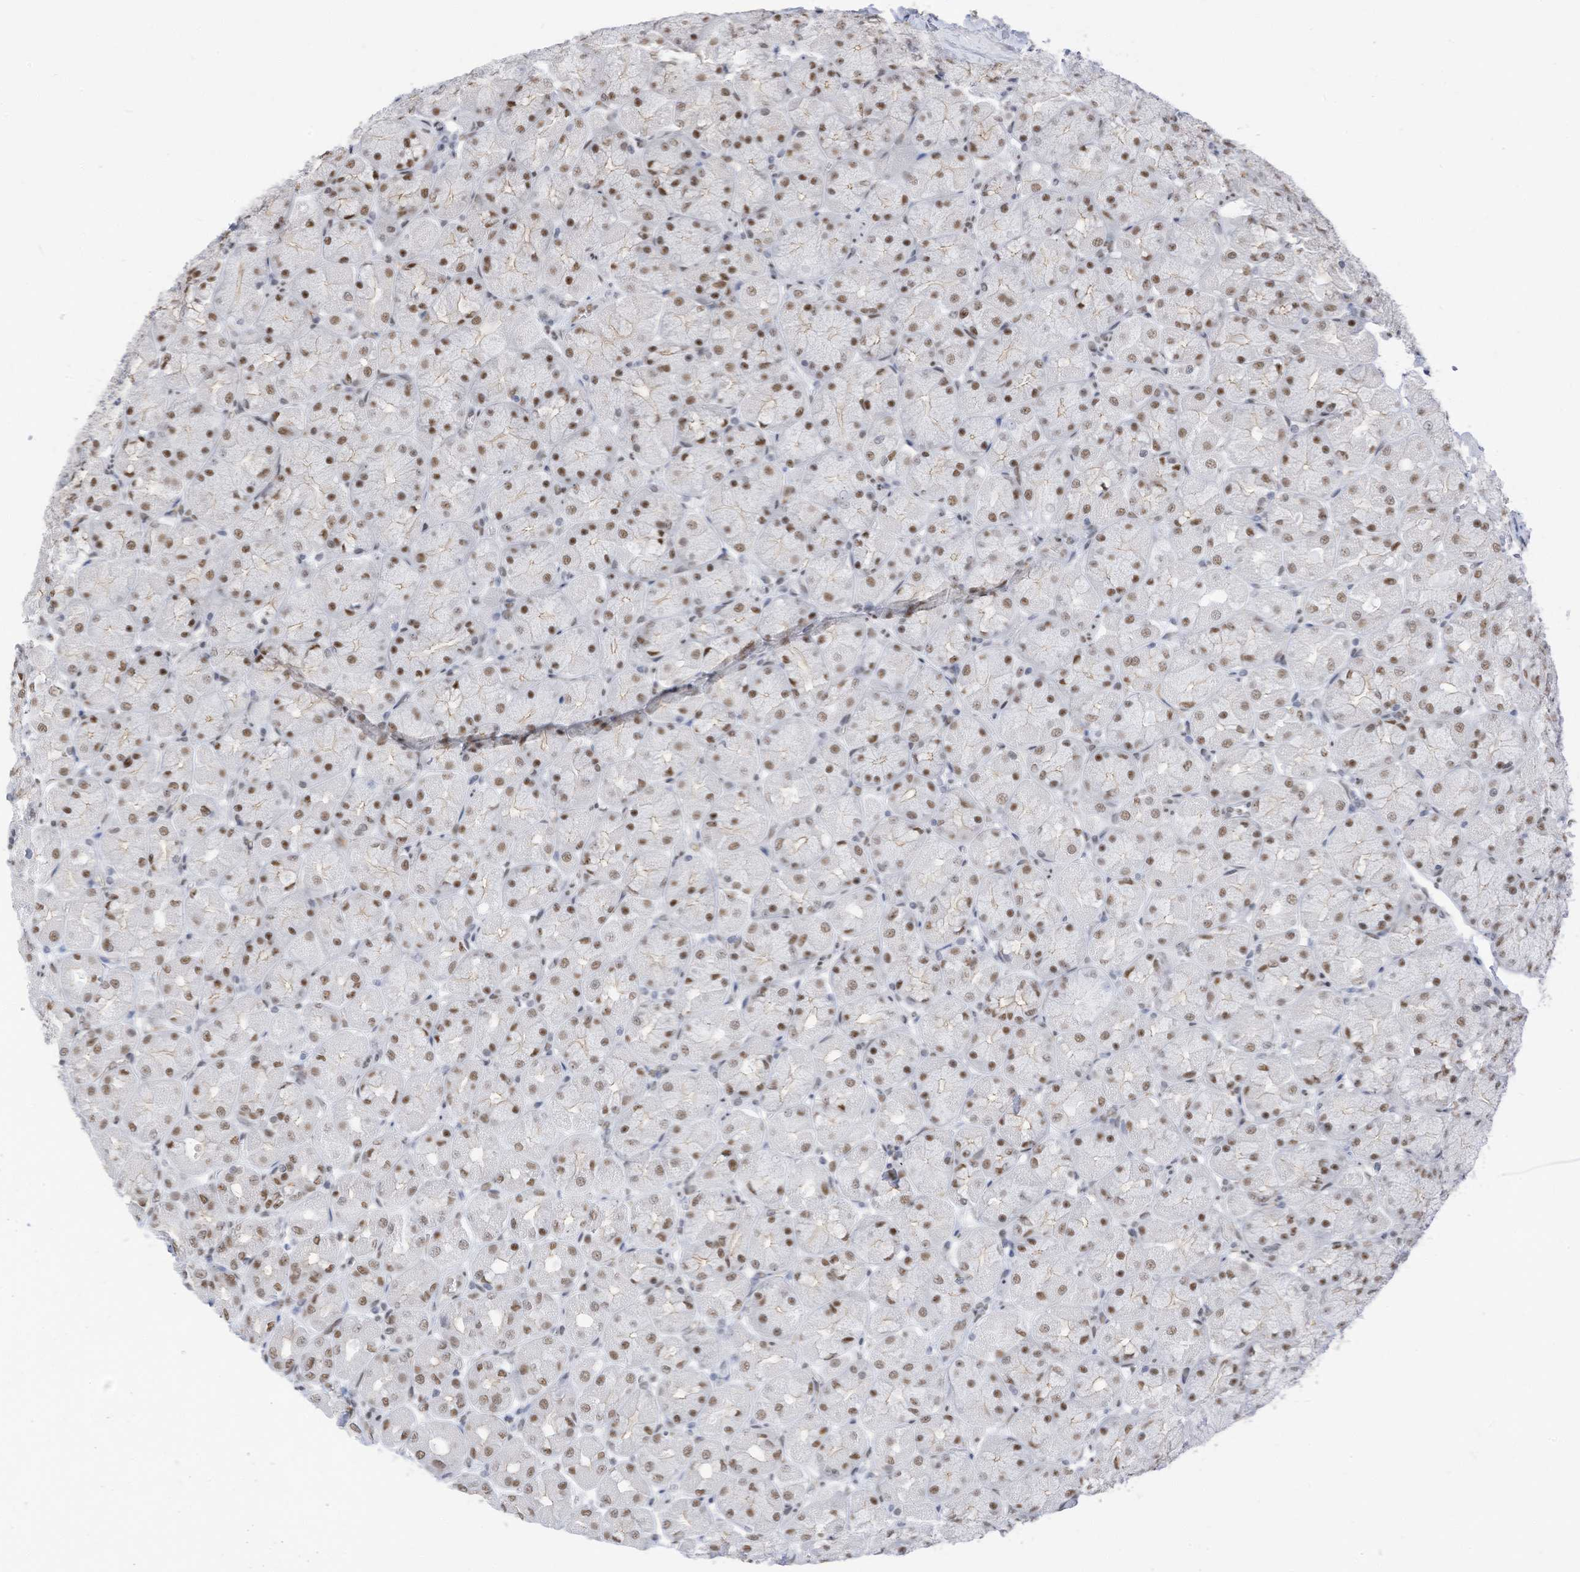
{"staining": {"intensity": "strong", "quantity": "25%-75%", "location": "nuclear"}, "tissue": "stomach", "cell_type": "Glandular cells", "image_type": "normal", "snomed": [{"axis": "morphology", "description": "Normal tissue, NOS"}, {"axis": "topography", "description": "Stomach, upper"}], "caption": "Protein analysis of unremarkable stomach shows strong nuclear staining in about 25%-75% of glandular cells. (IHC, brightfield microscopy, high magnification).", "gene": "KHSRP", "patient": {"sex": "female", "age": 56}}